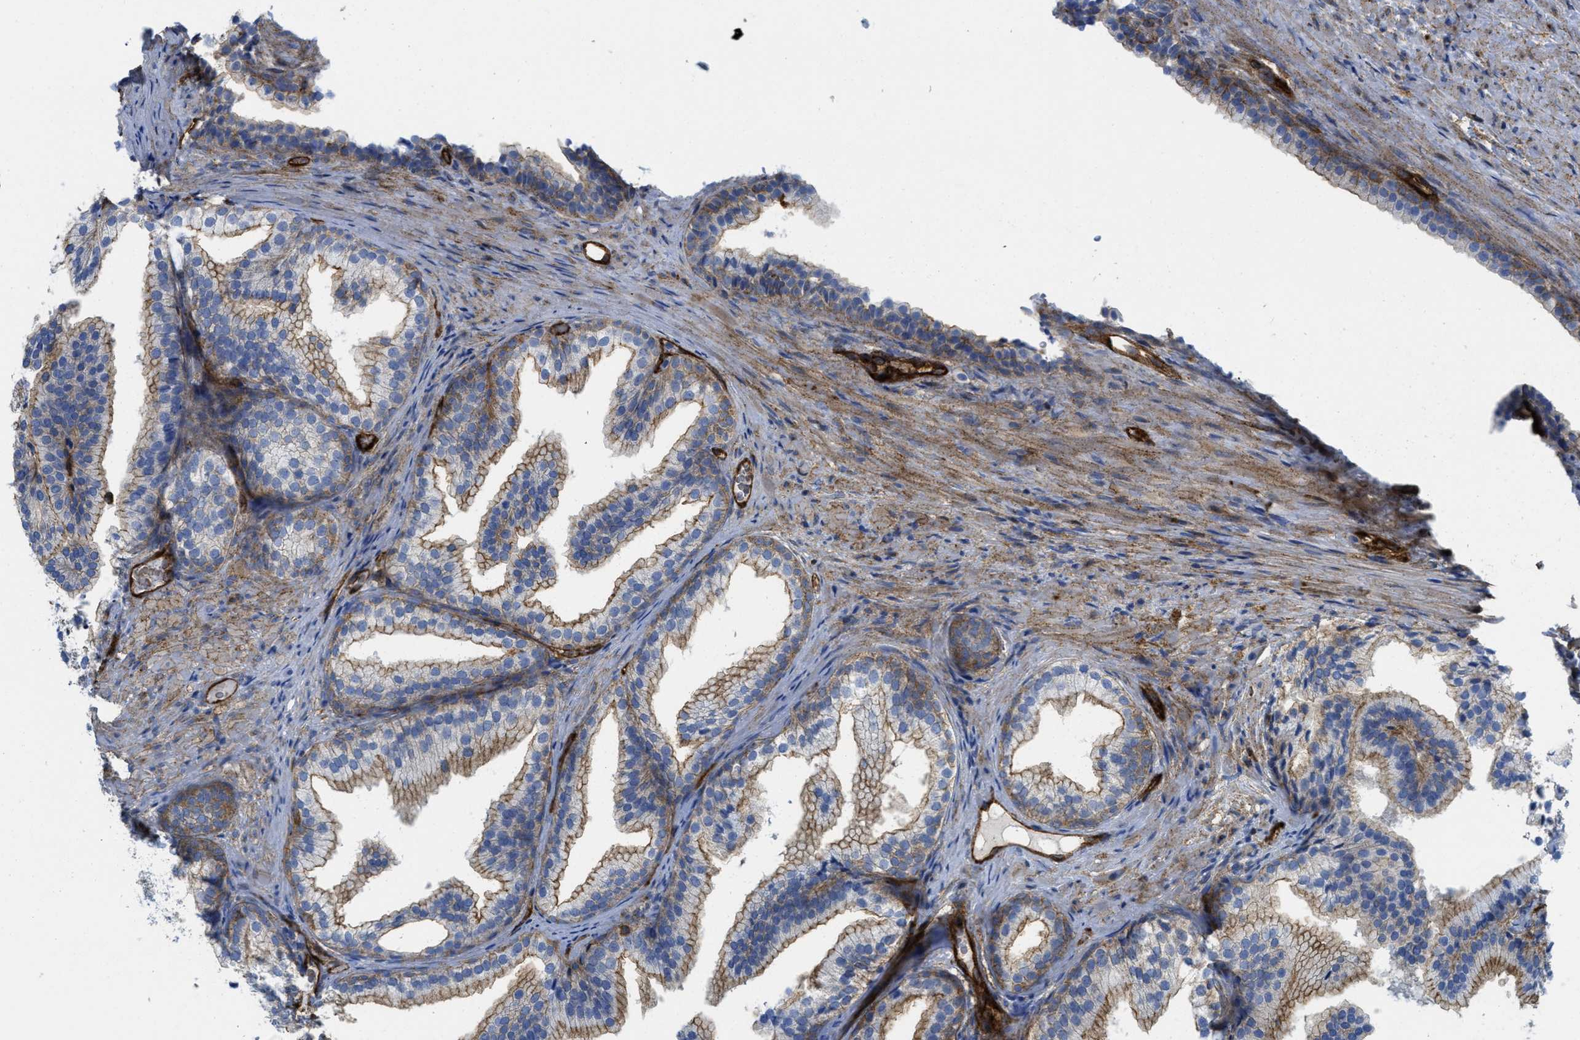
{"staining": {"intensity": "moderate", "quantity": "25%-75%", "location": "cytoplasmic/membranous"}, "tissue": "prostate", "cell_type": "Glandular cells", "image_type": "normal", "snomed": [{"axis": "morphology", "description": "Normal tissue, NOS"}, {"axis": "topography", "description": "Prostate"}], "caption": "Immunohistochemical staining of benign prostate shows medium levels of moderate cytoplasmic/membranous expression in approximately 25%-75% of glandular cells. Nuclei are stained in blue.", "gene": "HIP1", "patient": {"sex": "male", "age": 76}}